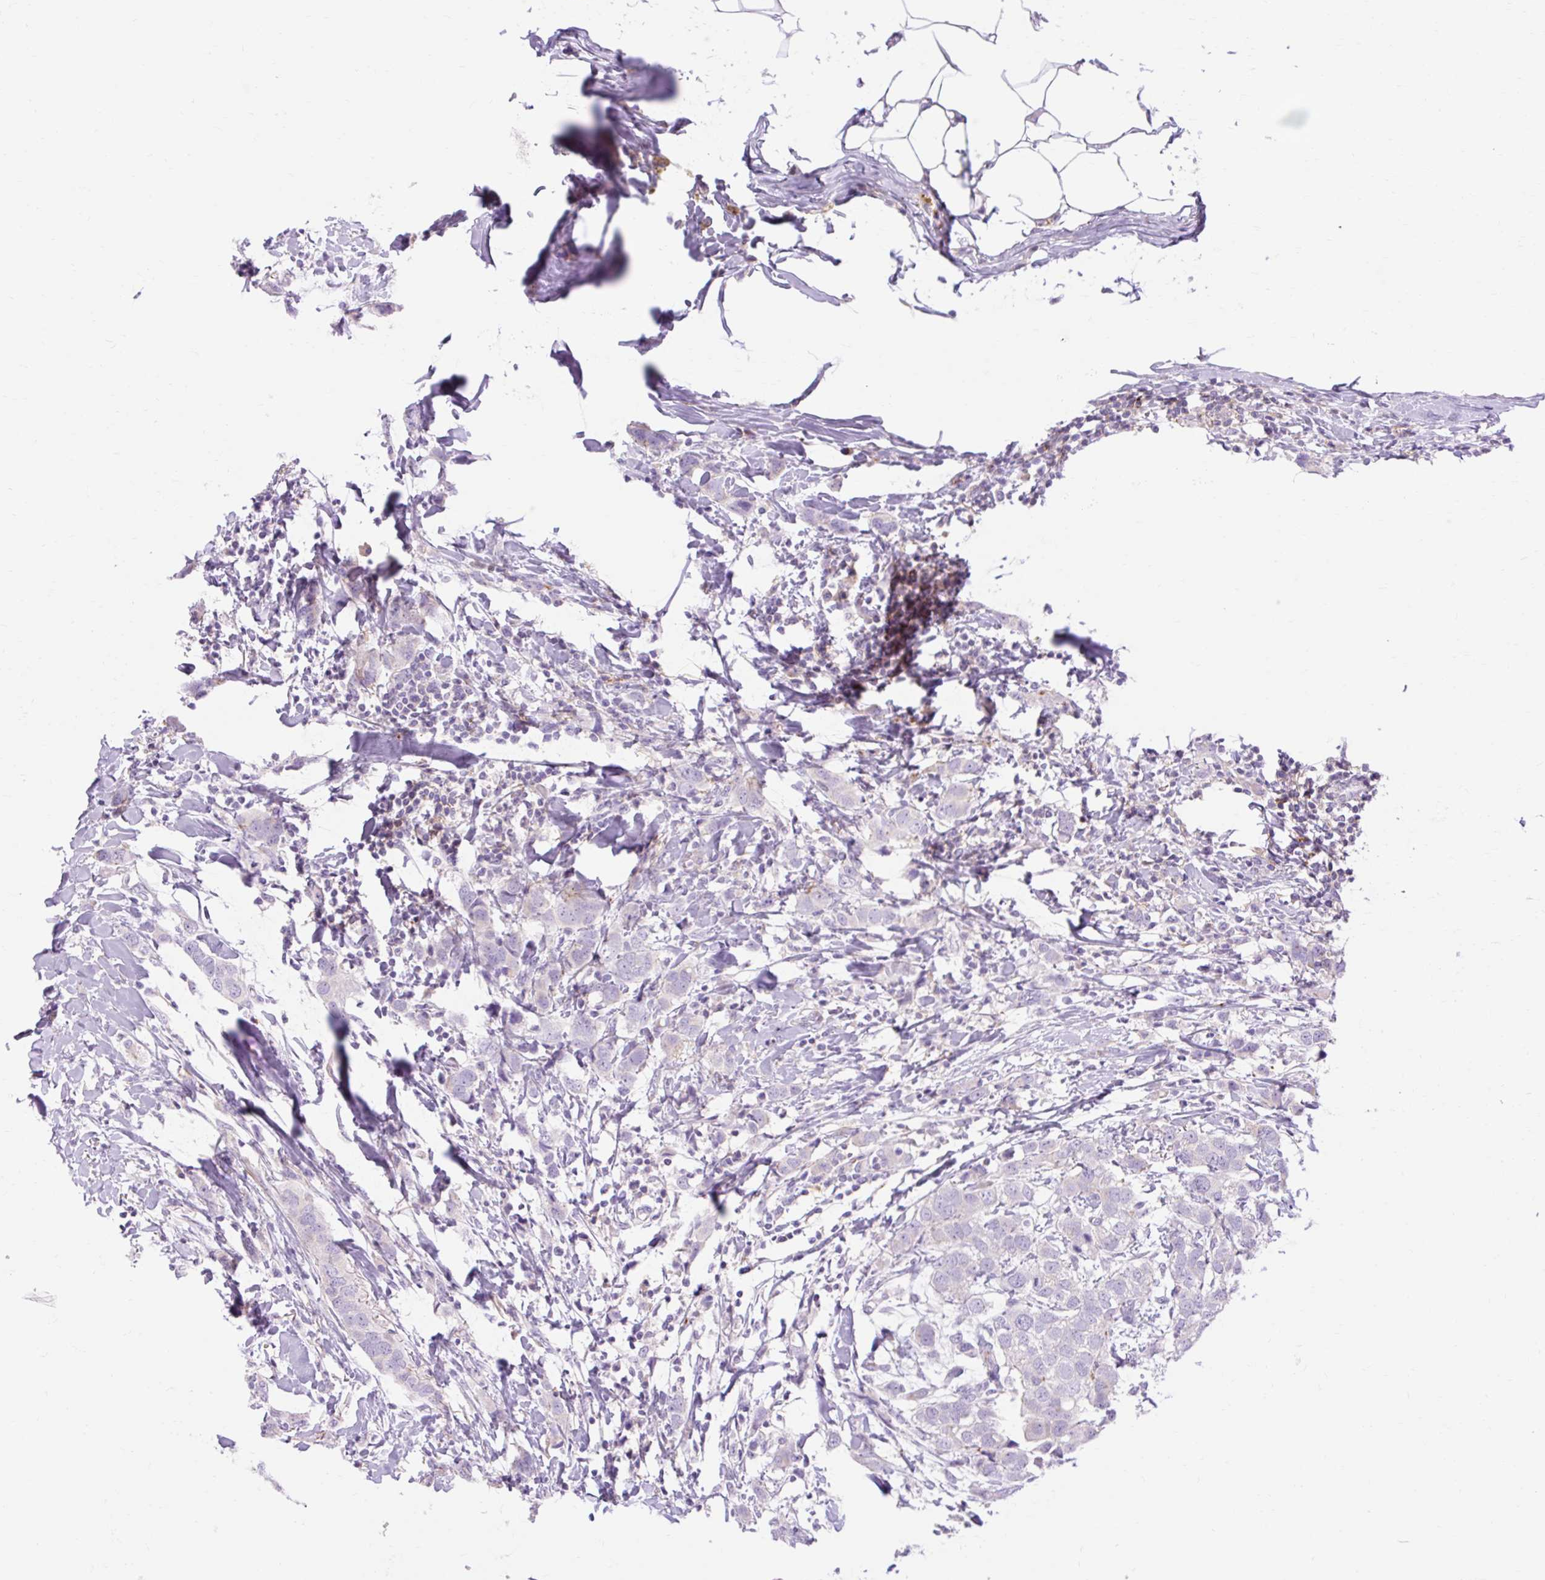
{"staining": {"intensity": "negative", "quantity": "none", "location": "none"}, "tissue": "breast cancer", "cell_type": "Tumor cells", "image_type": "cancer", "snomed": [{"axis": "morphology", "description": "Duct carcinoma"}, {"axis": "topography", "description": "Breast"}], "caption": "There is no significant positivity in tumor cells of breast cancer (infiltrating ductal carcinoma). Brightfield microscopy of IHC stained with DAB (brown) and hematoxylin (blue), captured at high magnification.", "gene": "CORO7-PAM16", "patient": {"sex": "female", "age": 50}}